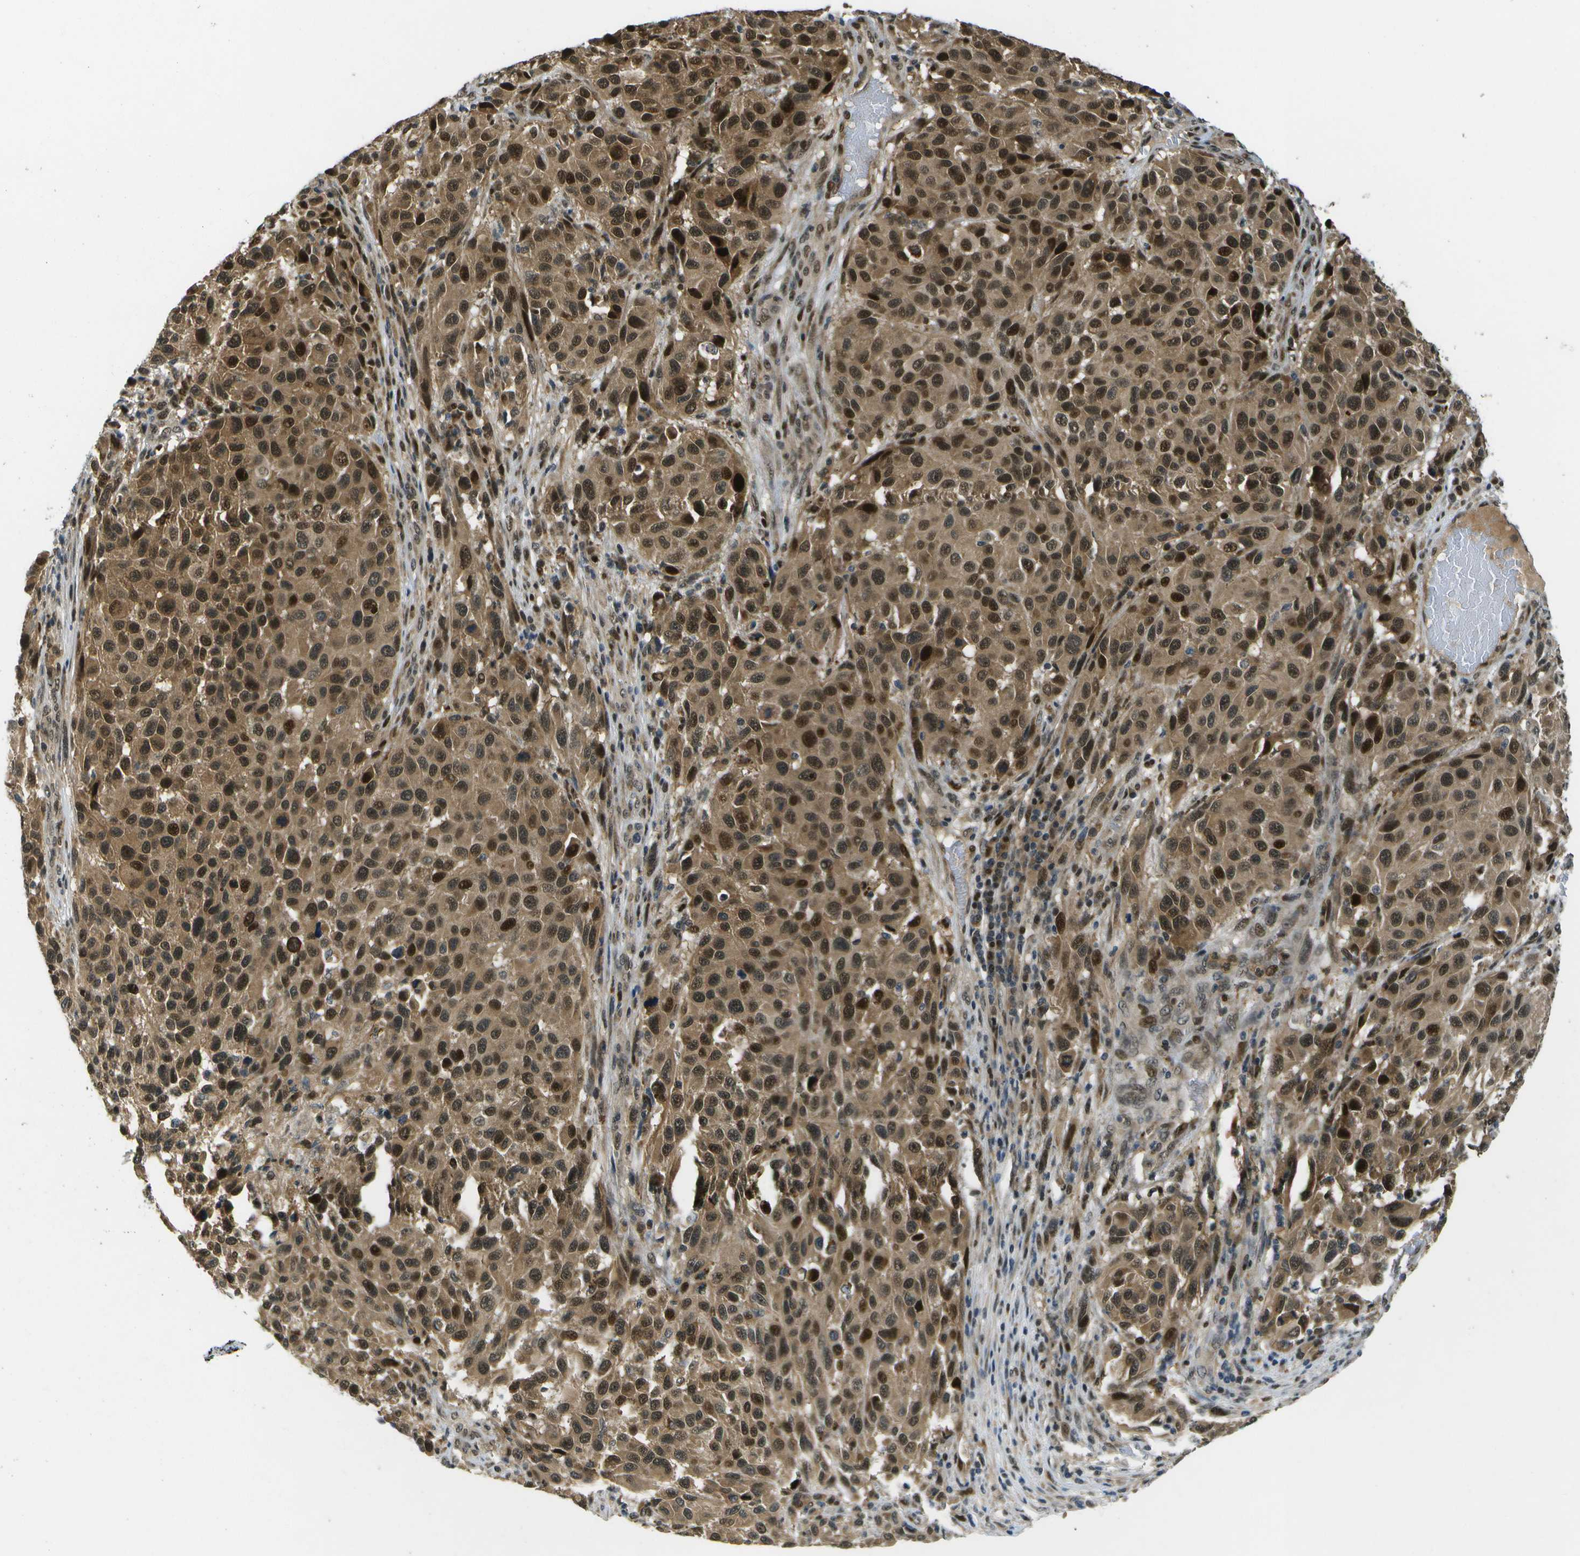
{"staining": {"intensity": "moderate", "quantity": ">75%", "location": "cytoplasmic/membranous,nuclear"}, "tissue": "melanoma", "cell_type": "Tumor cells", "image_type": "cancer", "snomed": [{"axis": "morphology", "description": "Malignant melanoma, Metastatic site"}, {"axis": "topography", "description": "Lymph node"}], "caption": "Malignant melanoma (metastatic site) stained for a protein (brown) shows moderate cytoplasmic/membranous and nuclear positive staining in about >75% of tumor cells.", "gene": "GANC", "patient": {"sex": "male", "age": 61}}